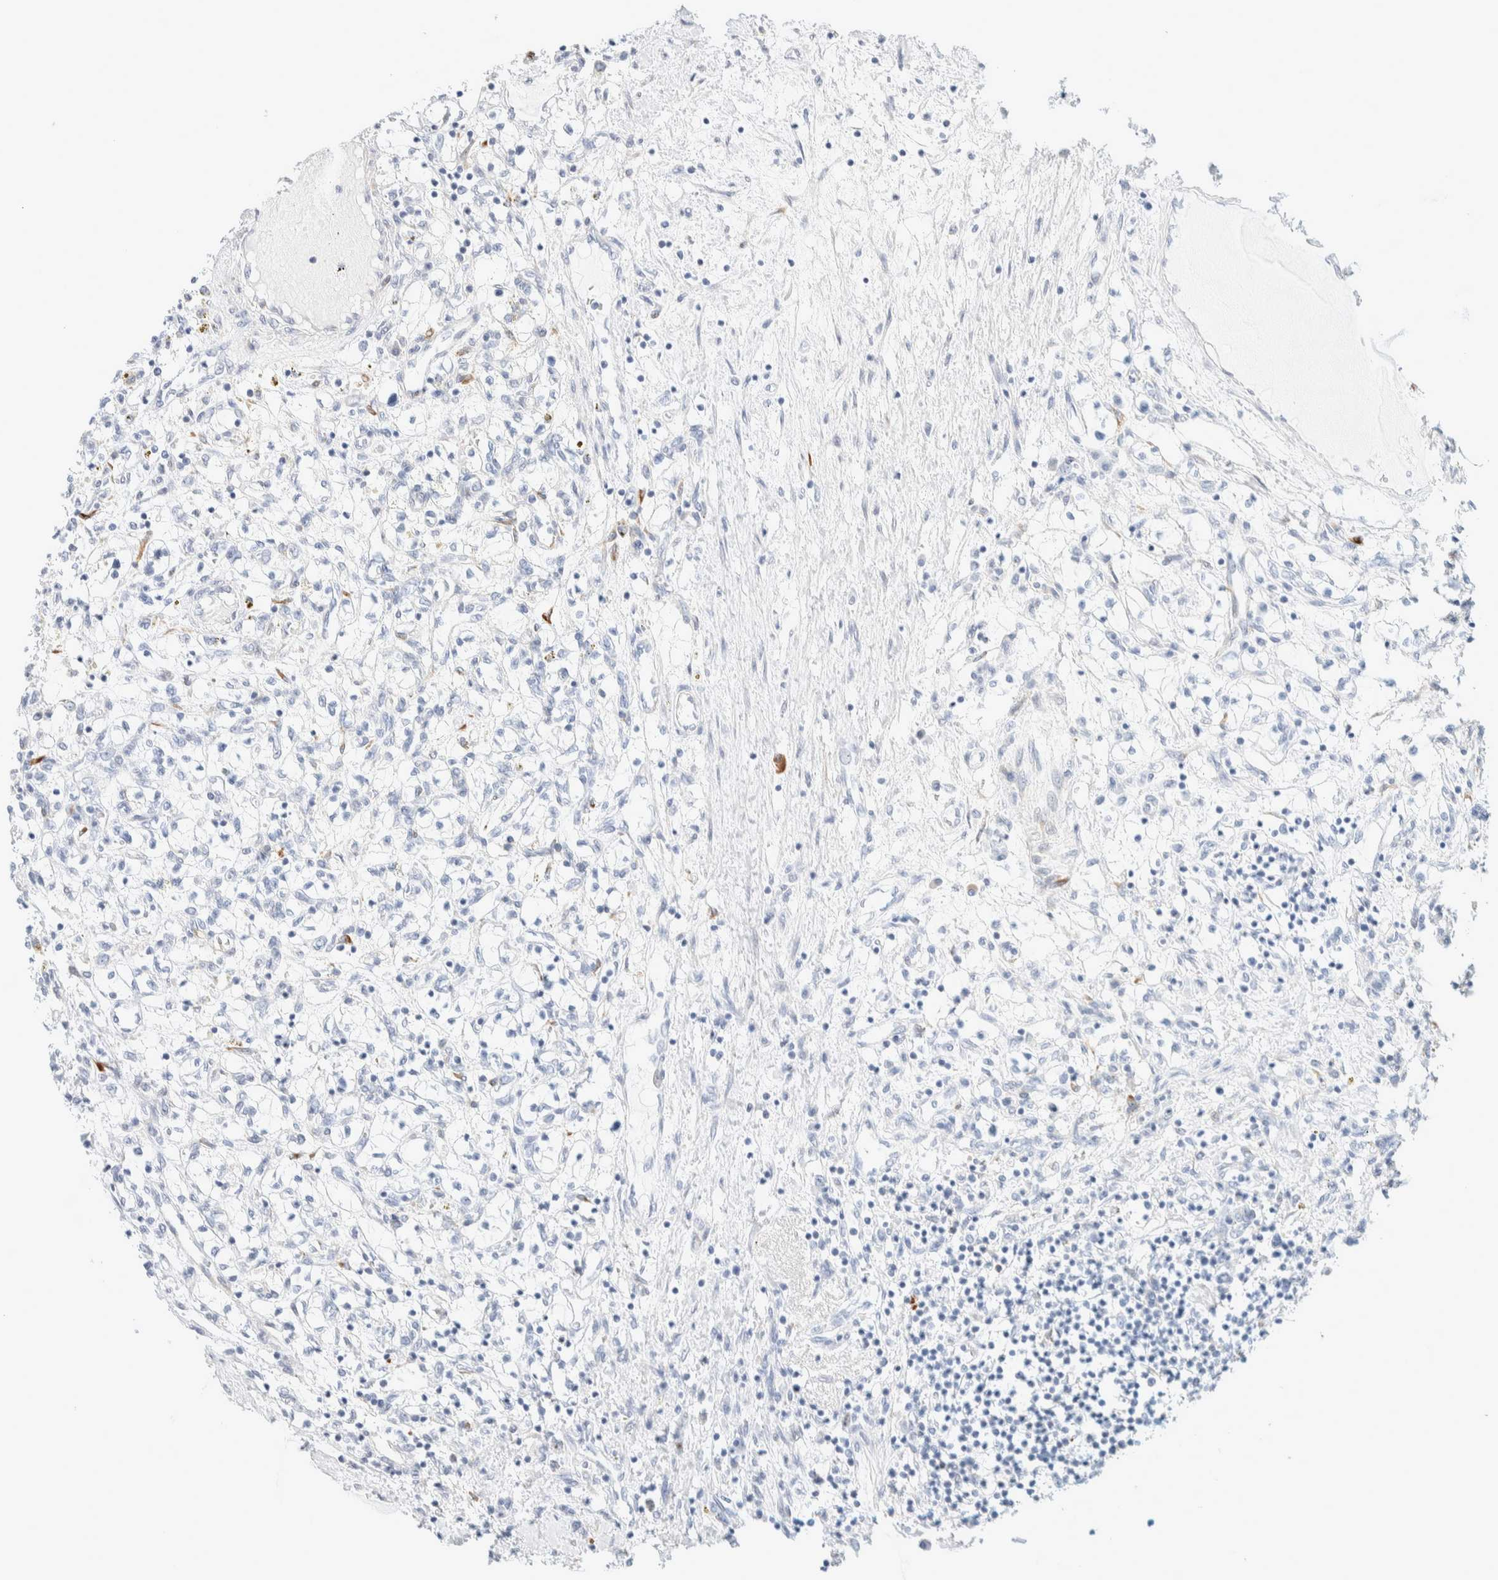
{"staining": {"intensity": "negative", "quantity": "none", "location": "none"}, "tissue": "renal cancer", "cell_type": "Tumor cells", "image_type": "cancer", "snomed": [{"axis": "morphology", "description": "Adenocarcinoma, NOS"}, {"axis": "topography", "description": "Kidney"}], "caption": "This is a photomicrograph of IHC staining of renal cancer (adenocarcinoma), which shows no expression in tumor cells.", "gene": "ATCAY", "patient": {"sex": "male", "age": 68}}